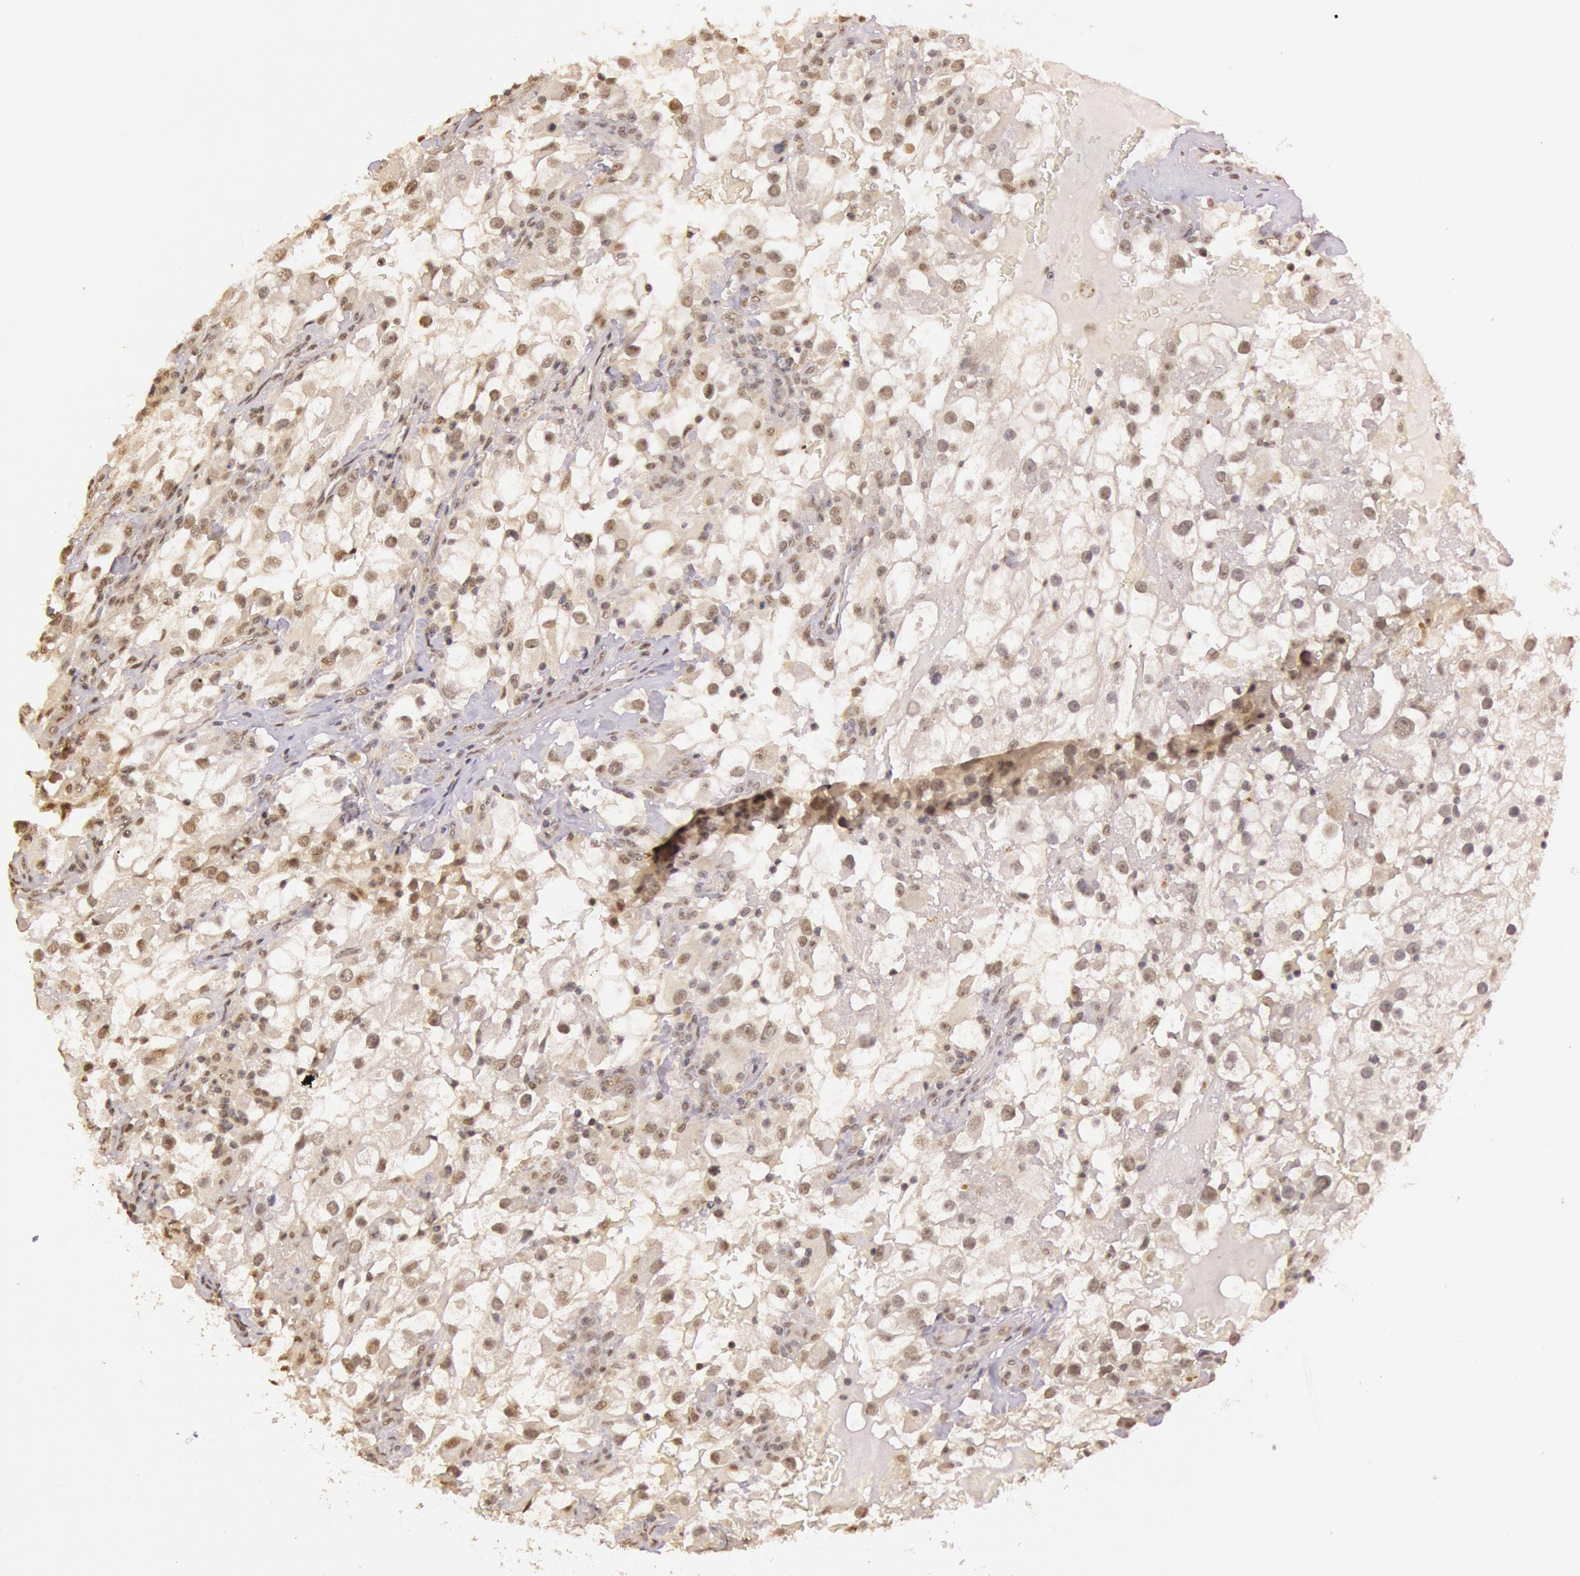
{"staining": {"intensity": "weak", "quantity": "25%-75%", "location": "cytoplasmic/membranous"}, "tissue": "renal cancer", "cell_type": "Tumor cells", "image_type": "cancer", "snomed": [{"axis": "morphology", "description": "Adenocarcinoma, NOS"}, {"axis": "topography", "description": "Kidney"}], "caption": "This histopathology image shows immunohistochemistry staining of human renal cancer, with low weak cytoplasmic/membranous positivity in about 25%-75% of tumor cells.", "gene": "RTL10", "patient": {"sex": "female", "age": 52}}